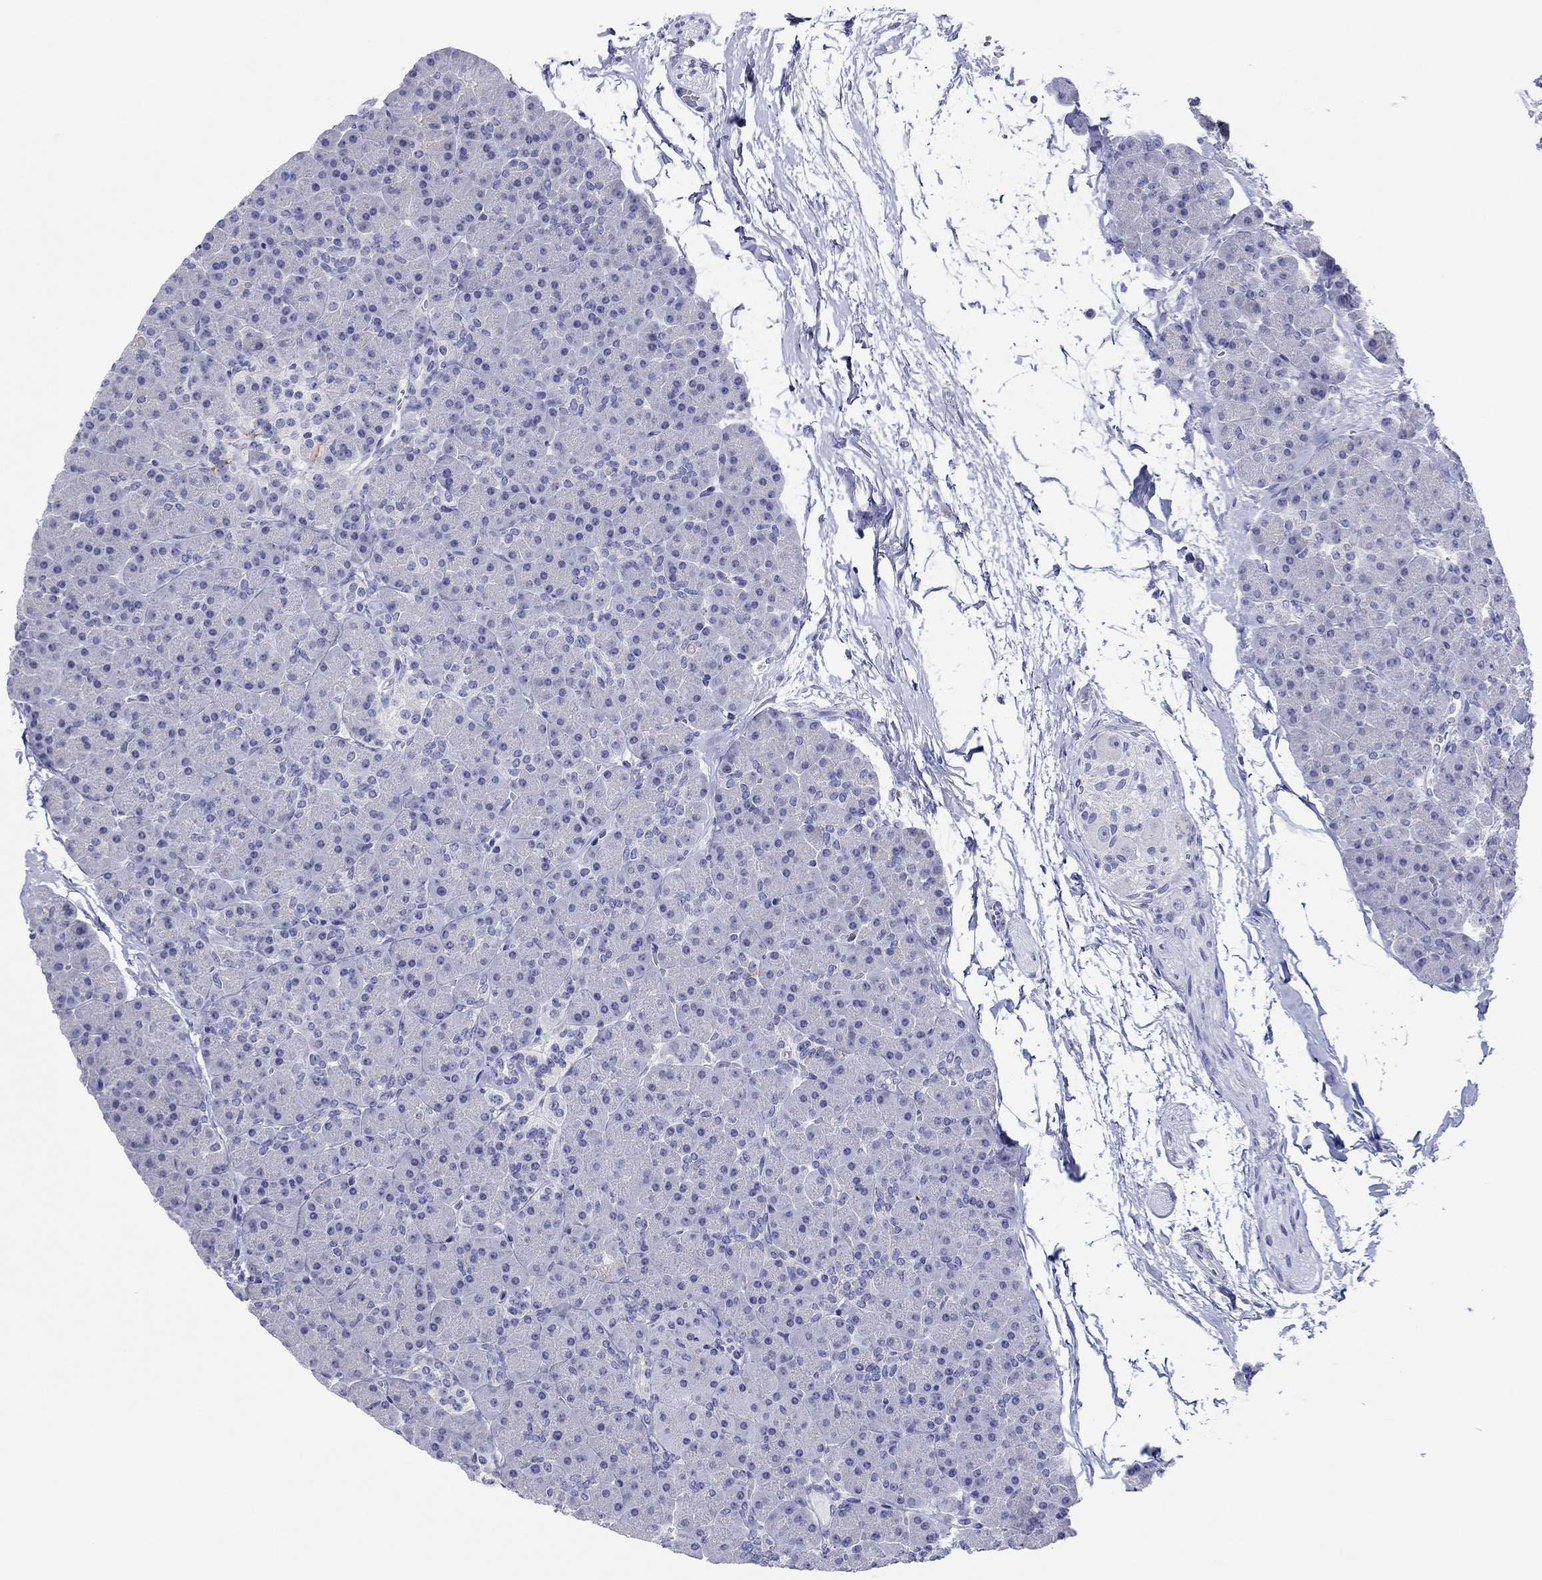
{"staining": {"intensity": "negative", "quantity": "none", "location": "none"}, "tissue": "pancreas", "cell_type": "Exocrine glandular cells", "image_type": "normal", "snomed": [{"axis": "morphology", "description": "Normal tissue, NOS"}, {"axis": "topography", "description": "Pancreas"}], "caption": "This is an immunohistochemistry (IHC) histopathology image of benign pancreas. There is no staining in exocrine glandular cells.", "gene": "MAGEB6", "patient": {"sex": "female", "age": 44}}